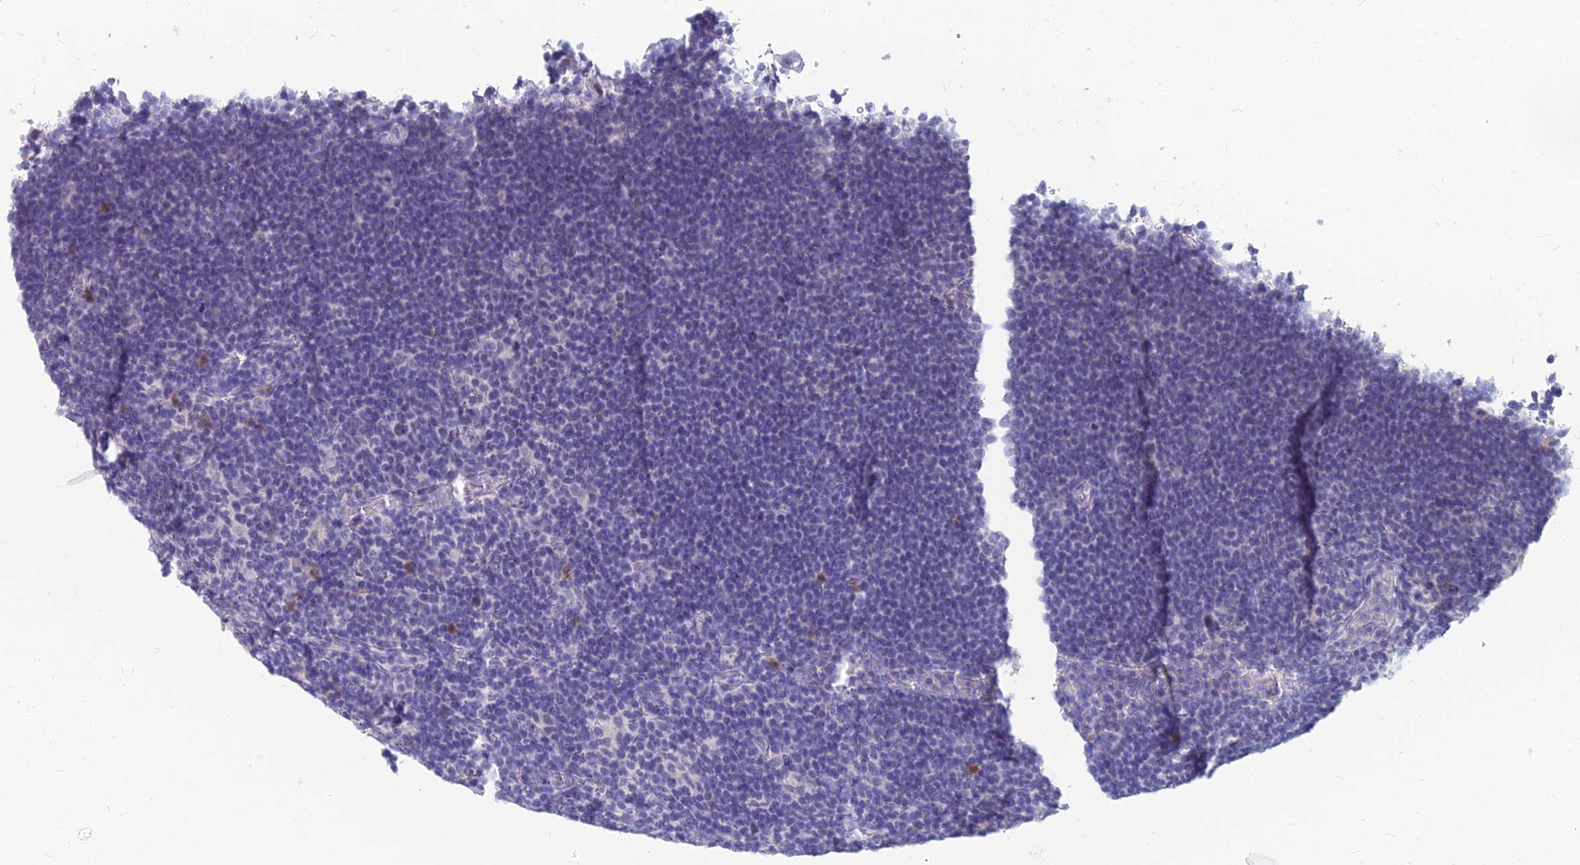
{"staining": {"intensity": "negative", "quantity": "none", "location": "none"}, "tissue": "lymphoma", "cell_type": "Tumor cells", "image_type": "cancer", "snomed": [{"axis": "morphology", "description": "Hodgkin's disease, NOS"}, {"axis": "topography", "description": "Lymph node"}], "caption": "Hodgkin's disease was stained to show a protein in brown. There is no significant staining in tumor cells. The staining is performed using DAB brown chromogen with nuclei counter-stained in using hematoxylin.", "gene": "GOLGA6D", "patient": {"sex": "female", "age": 57}}